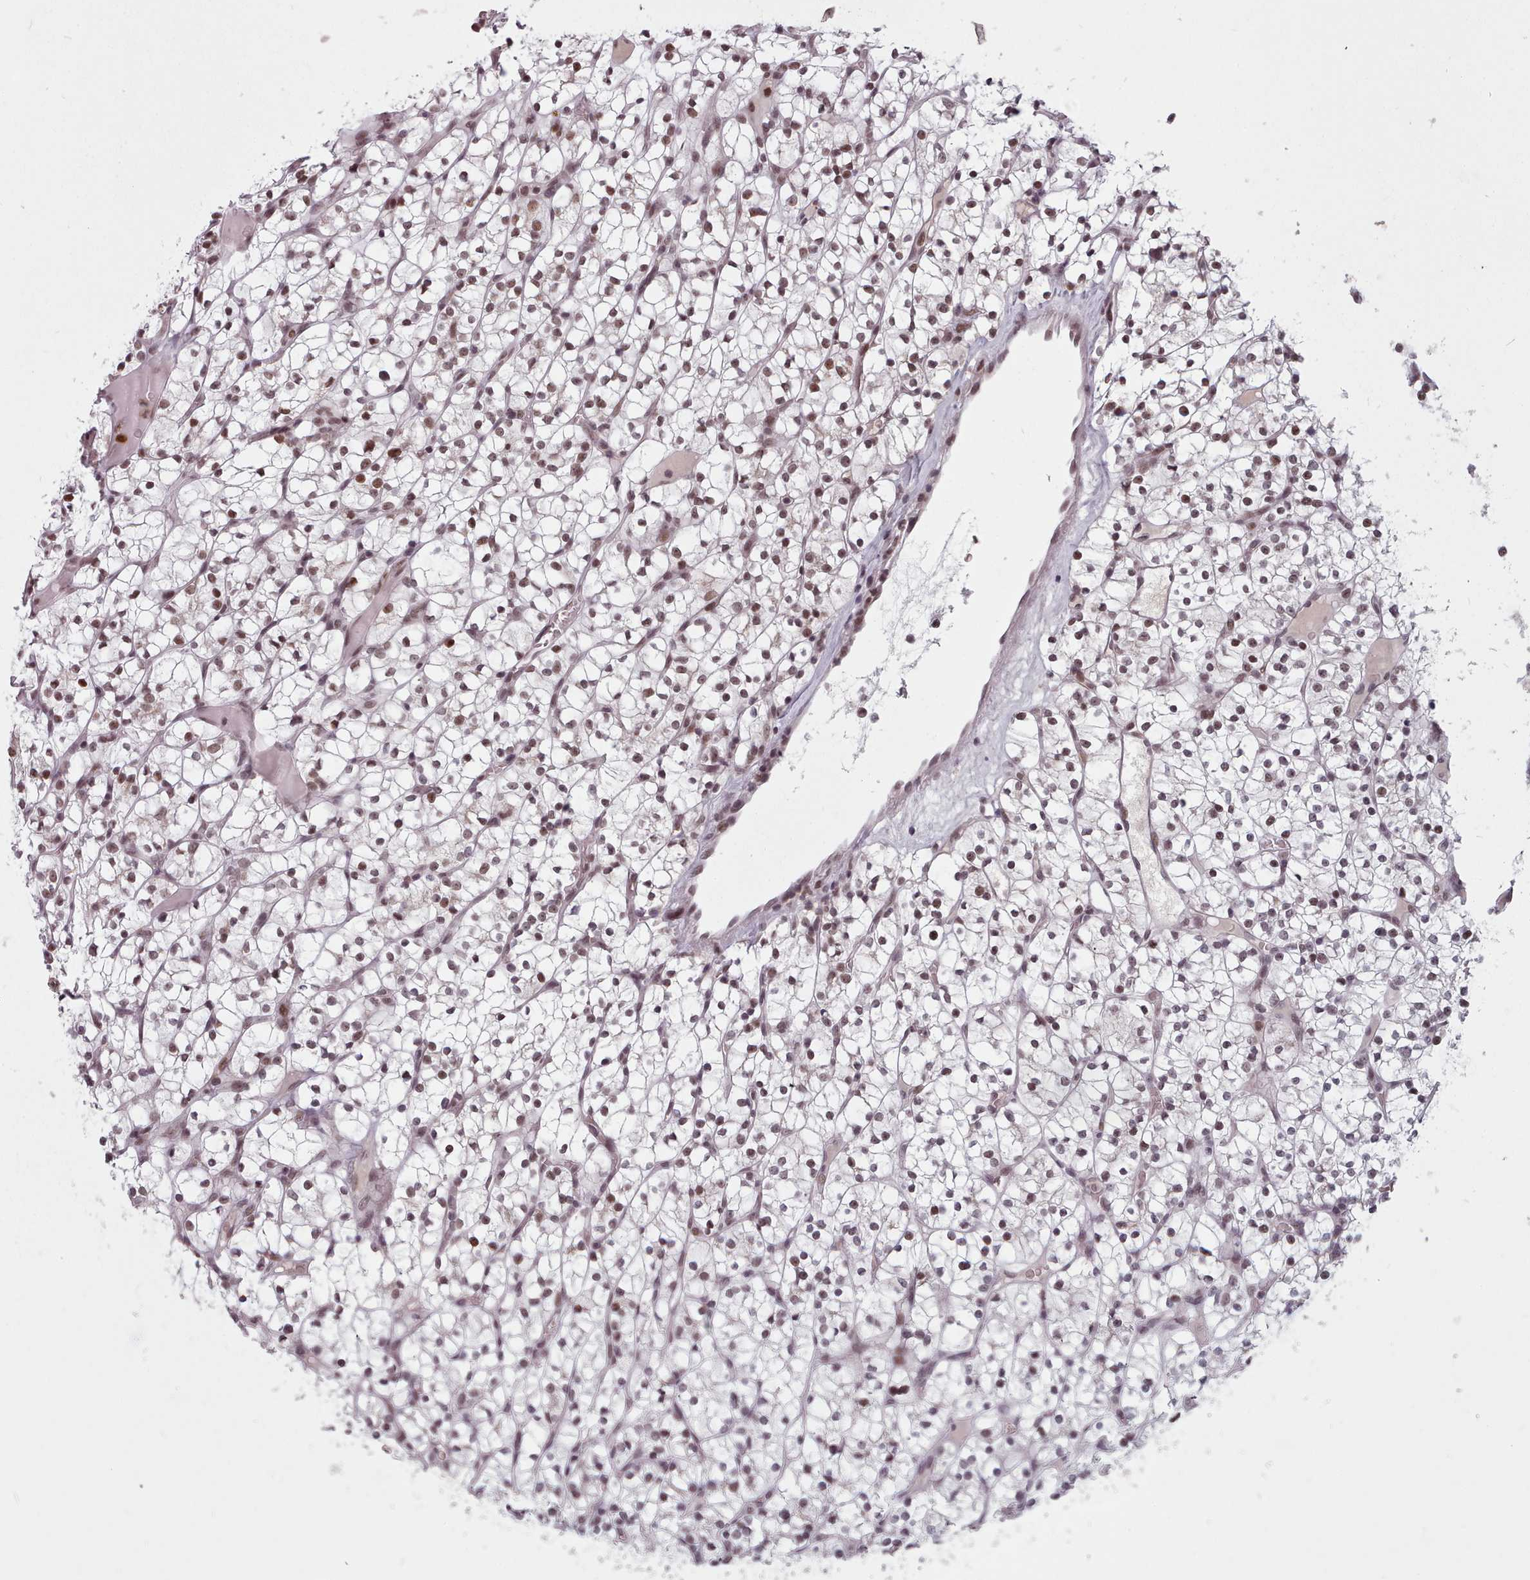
{"staining": {"intensity": "moderate", "quantity": ">75%", "location": "nuclear"}, "tissue": "renal cancer", "cell_type": "Tumor cells", "image_type": "cancer", "snomed": [{"axis": "morphology", "description": "Adenocarcinoma, NOS"}, {"axis": "topography", "description": "Kidney"}], "caption": "About >75% of tumor cells in human adenocarcinoma (renal) show moderate nuclear protein staining as visualized by brown immunohistochemical staining.", "gene": "SRSF9", "patient": {"sex": "female", "age": 64}}